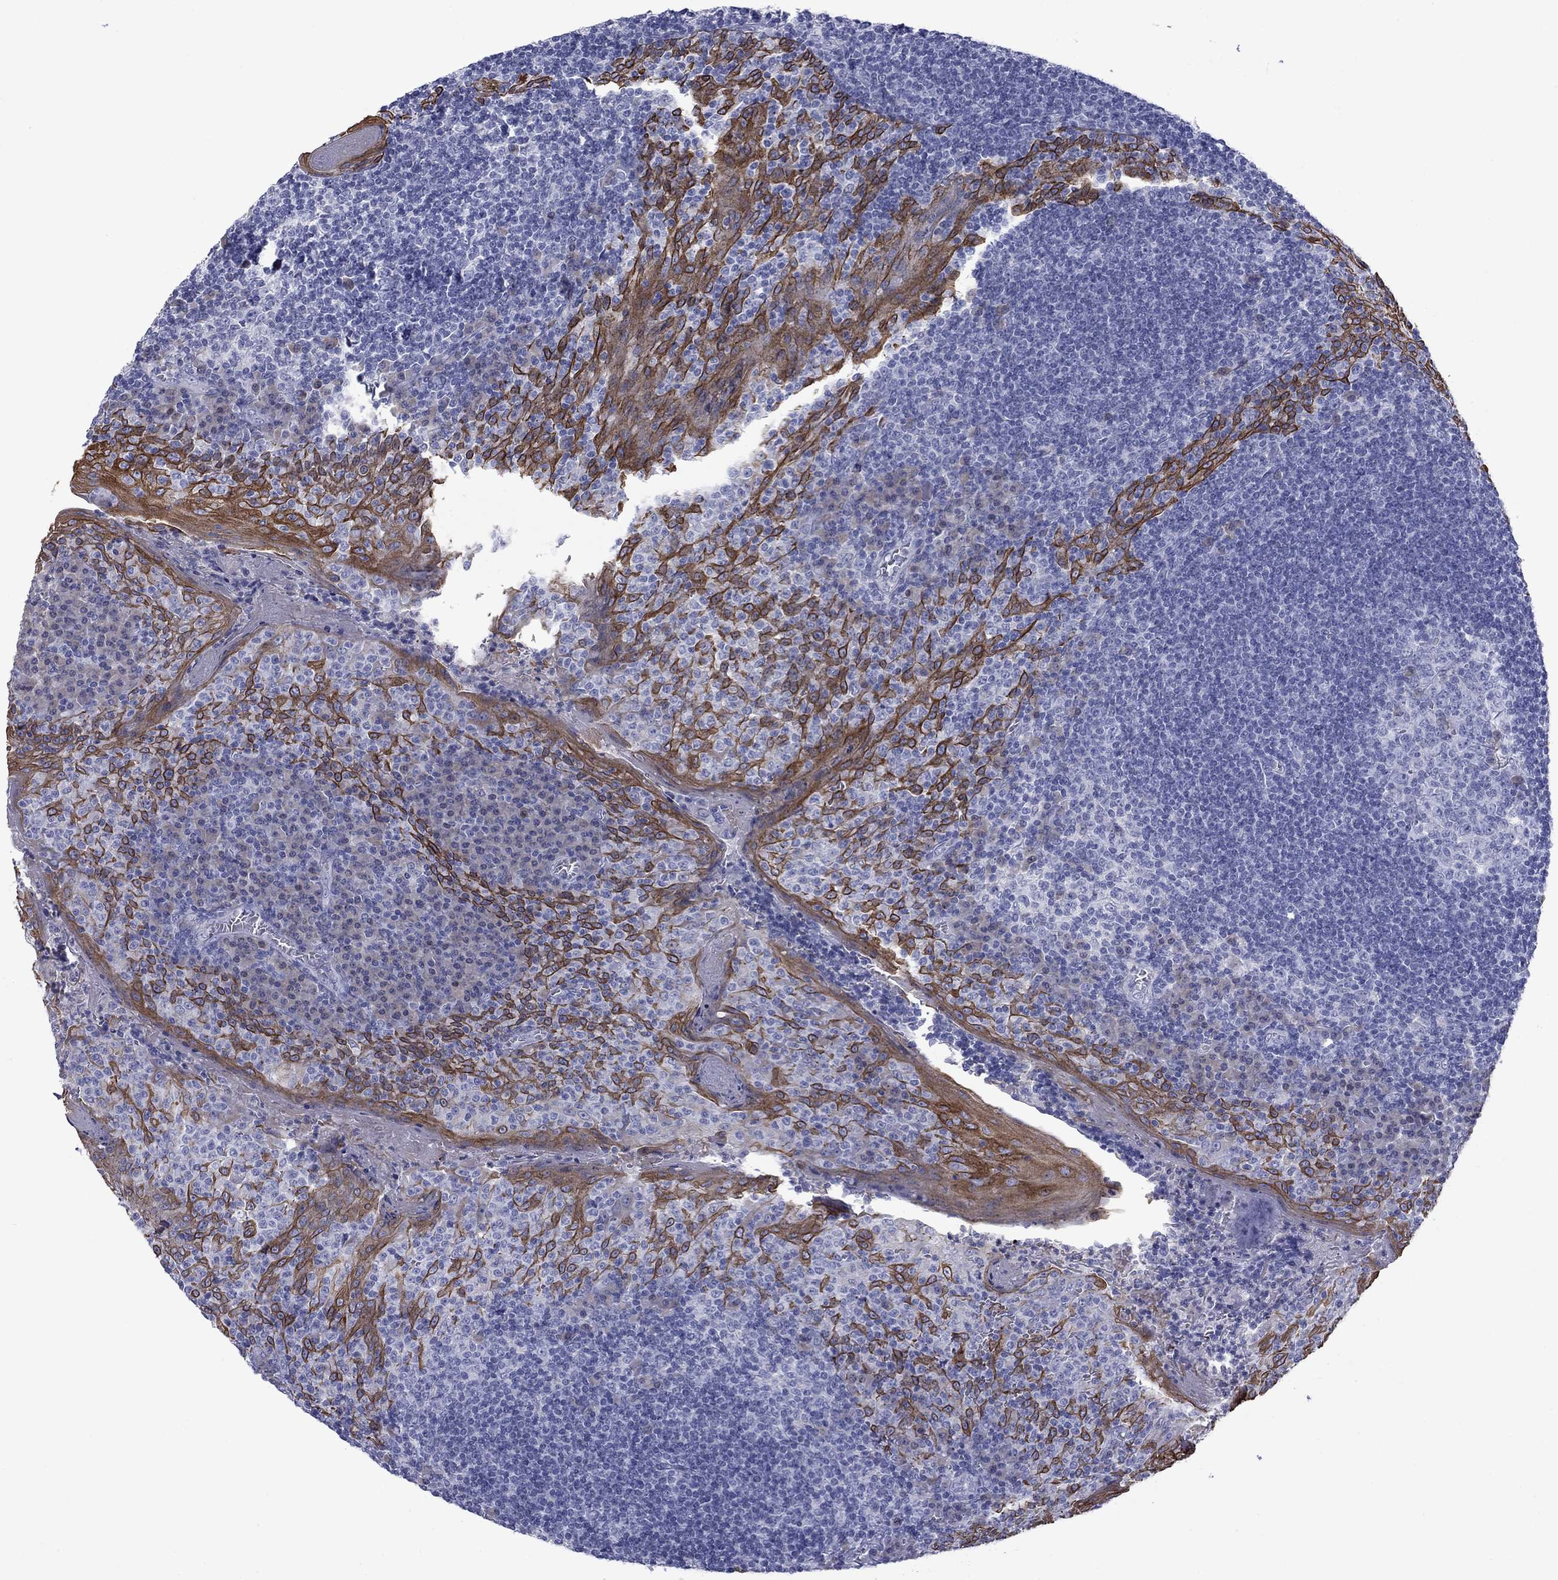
{"staining": {"intensity": "weak", "quantity": "<25%", "location": "cytoplasmic/membranous"}, "tissue": "tonsil", "cell_type": "Germinal center cells", "image_type": "normal", "snomed": [{"axis": "morphology", "description": "Normal tissue, NOS"}, {"axis": "topography", "description": "Tonsil"}], "caption": "Immunohistochemistry (IHC) image of normal tonsil stained for a protein (brown), which reveals no positivity in germinal center cells.", "gene": "TMPRSS11A", "patient": {"sex": "female", "age": 13}}